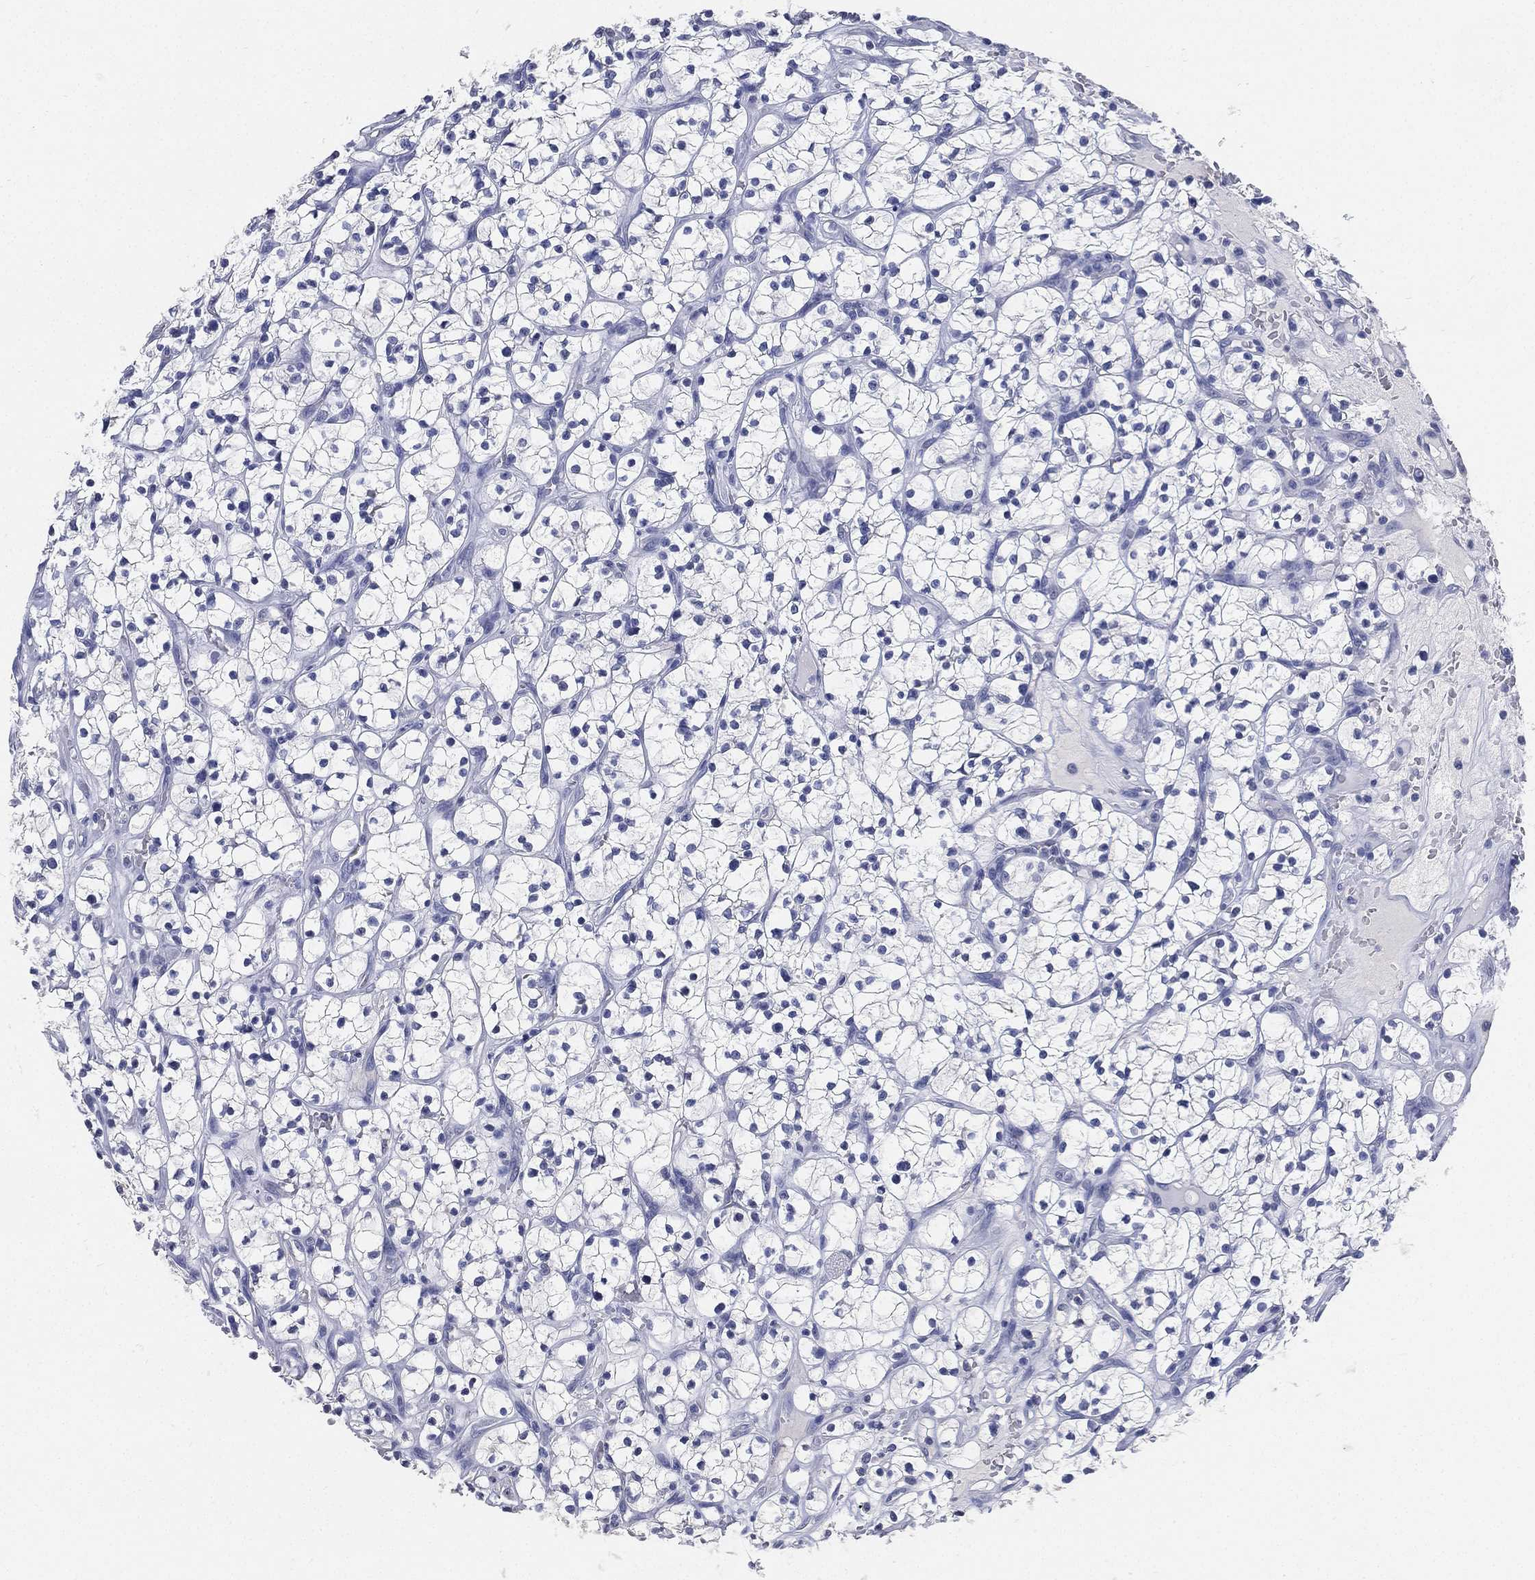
{"staining": {"intensity": "negative", "quantity": "none", "location": "none"}, "tissue": "renal cancer", "cell_type": "Tumor cells", "image_type": "cancer", "snomed": [{"axis": "morphology", "description": "Adenocarcinoma, NOS"}, {"axis": "topography", "description": "Kidney"}], "caption": "This is an immunohistochemistry (IHC) histopathology image of renal cancer (adenocarcinoma). There is no staining in tumor cells.", "gene": "IYD", "patient": {"sex": "female", "age": 64}}